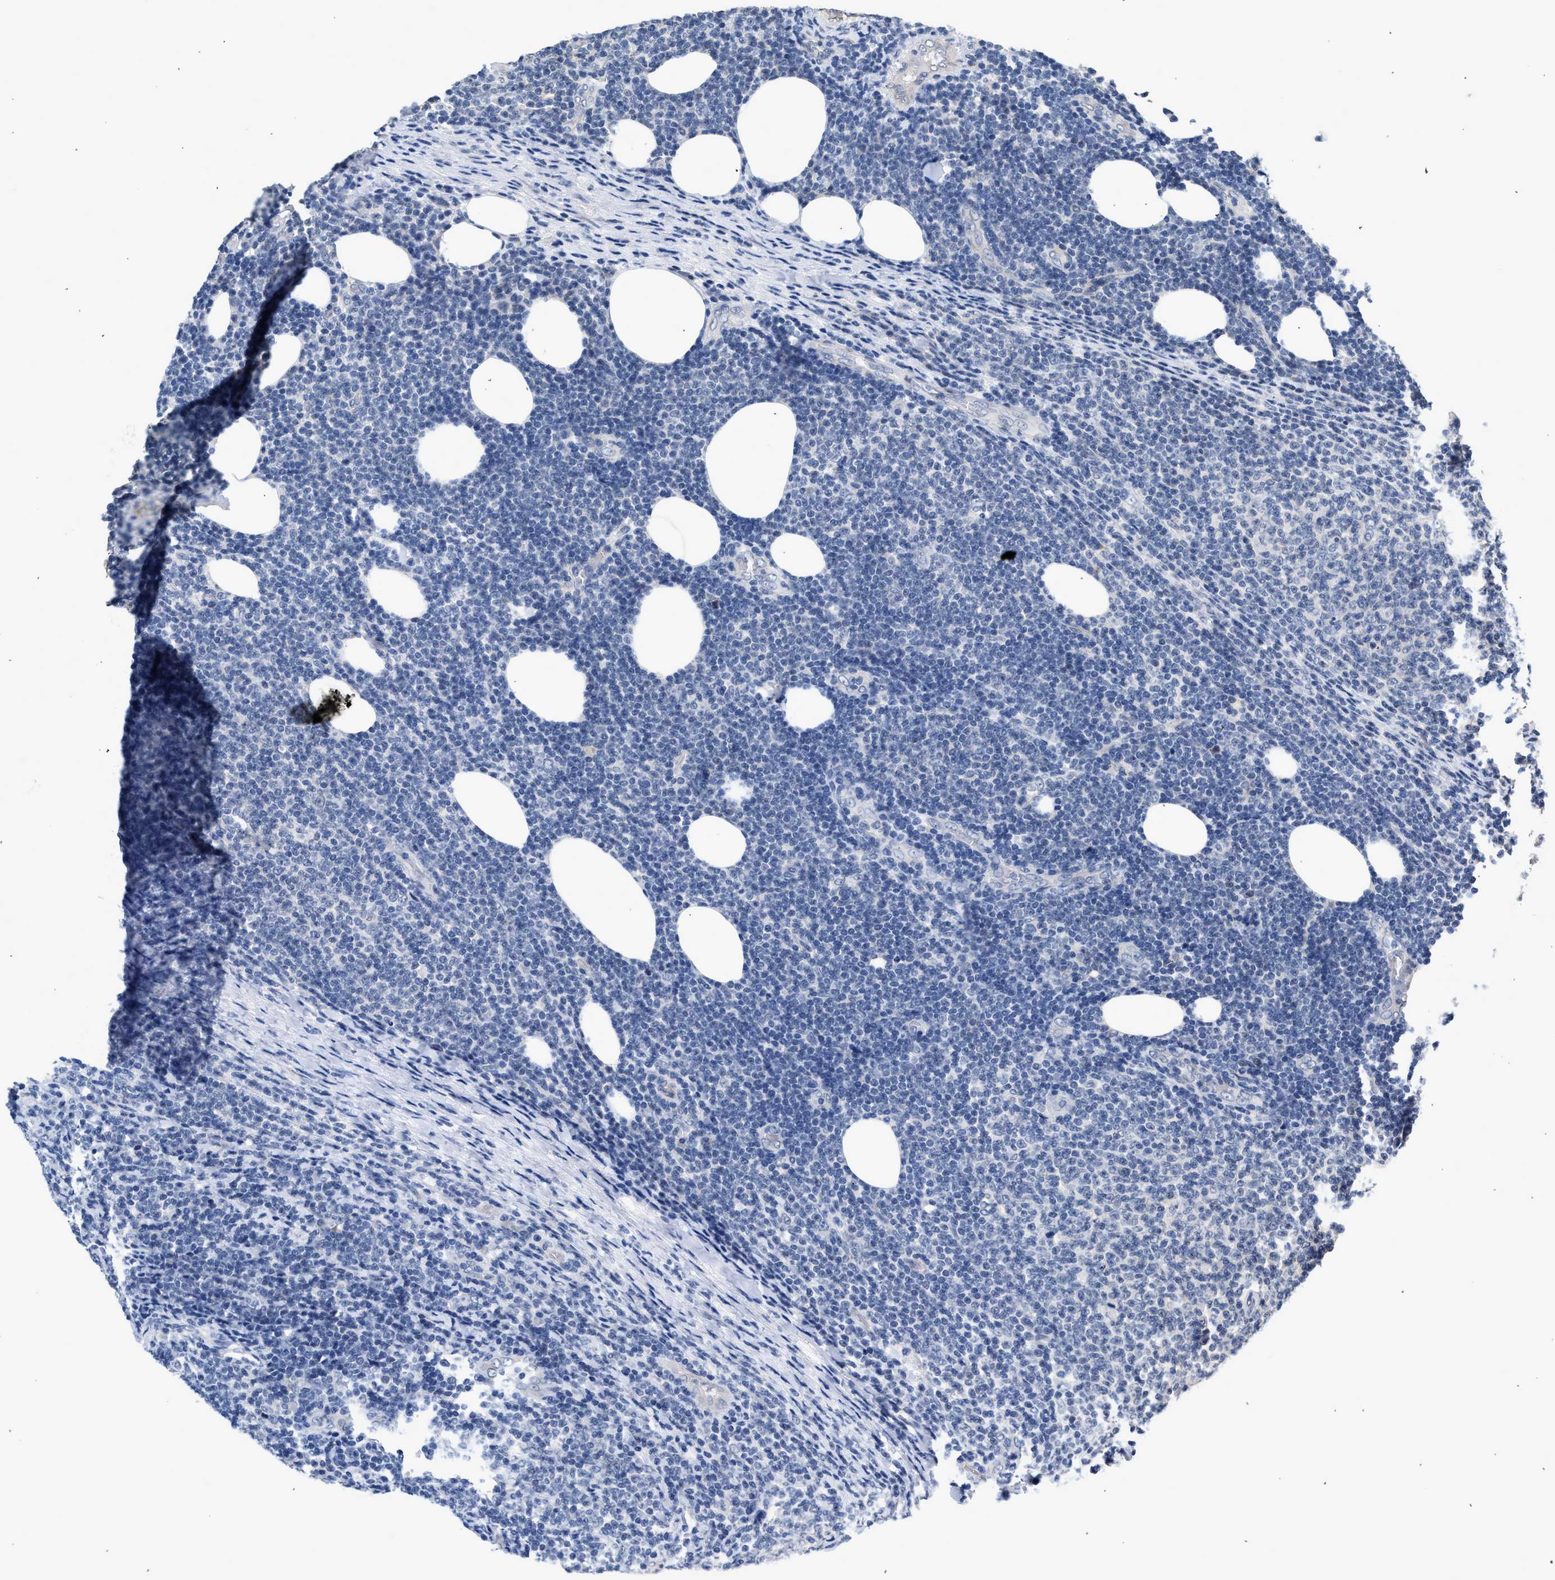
{"staining": {"intensity": "negative", "quantity": "none", "location": "none"}, "tissue": "lymphoma", "cell_type": "Tumor cells", "image_type": "cancer", "snomed": [{"axis": "morphology", "description": "Malignant lymphoma, non-Hodgkin's type, Low grade"}, {"axis": "topography", "description": "Lymph node"}], "caption": "Tumor cells are negative for brown protein staining in lymphoma. (DAB immunohistochemistry, high magnification).", "gene": "CSF3R", "patient": {"sex": "male", "age": 66}}